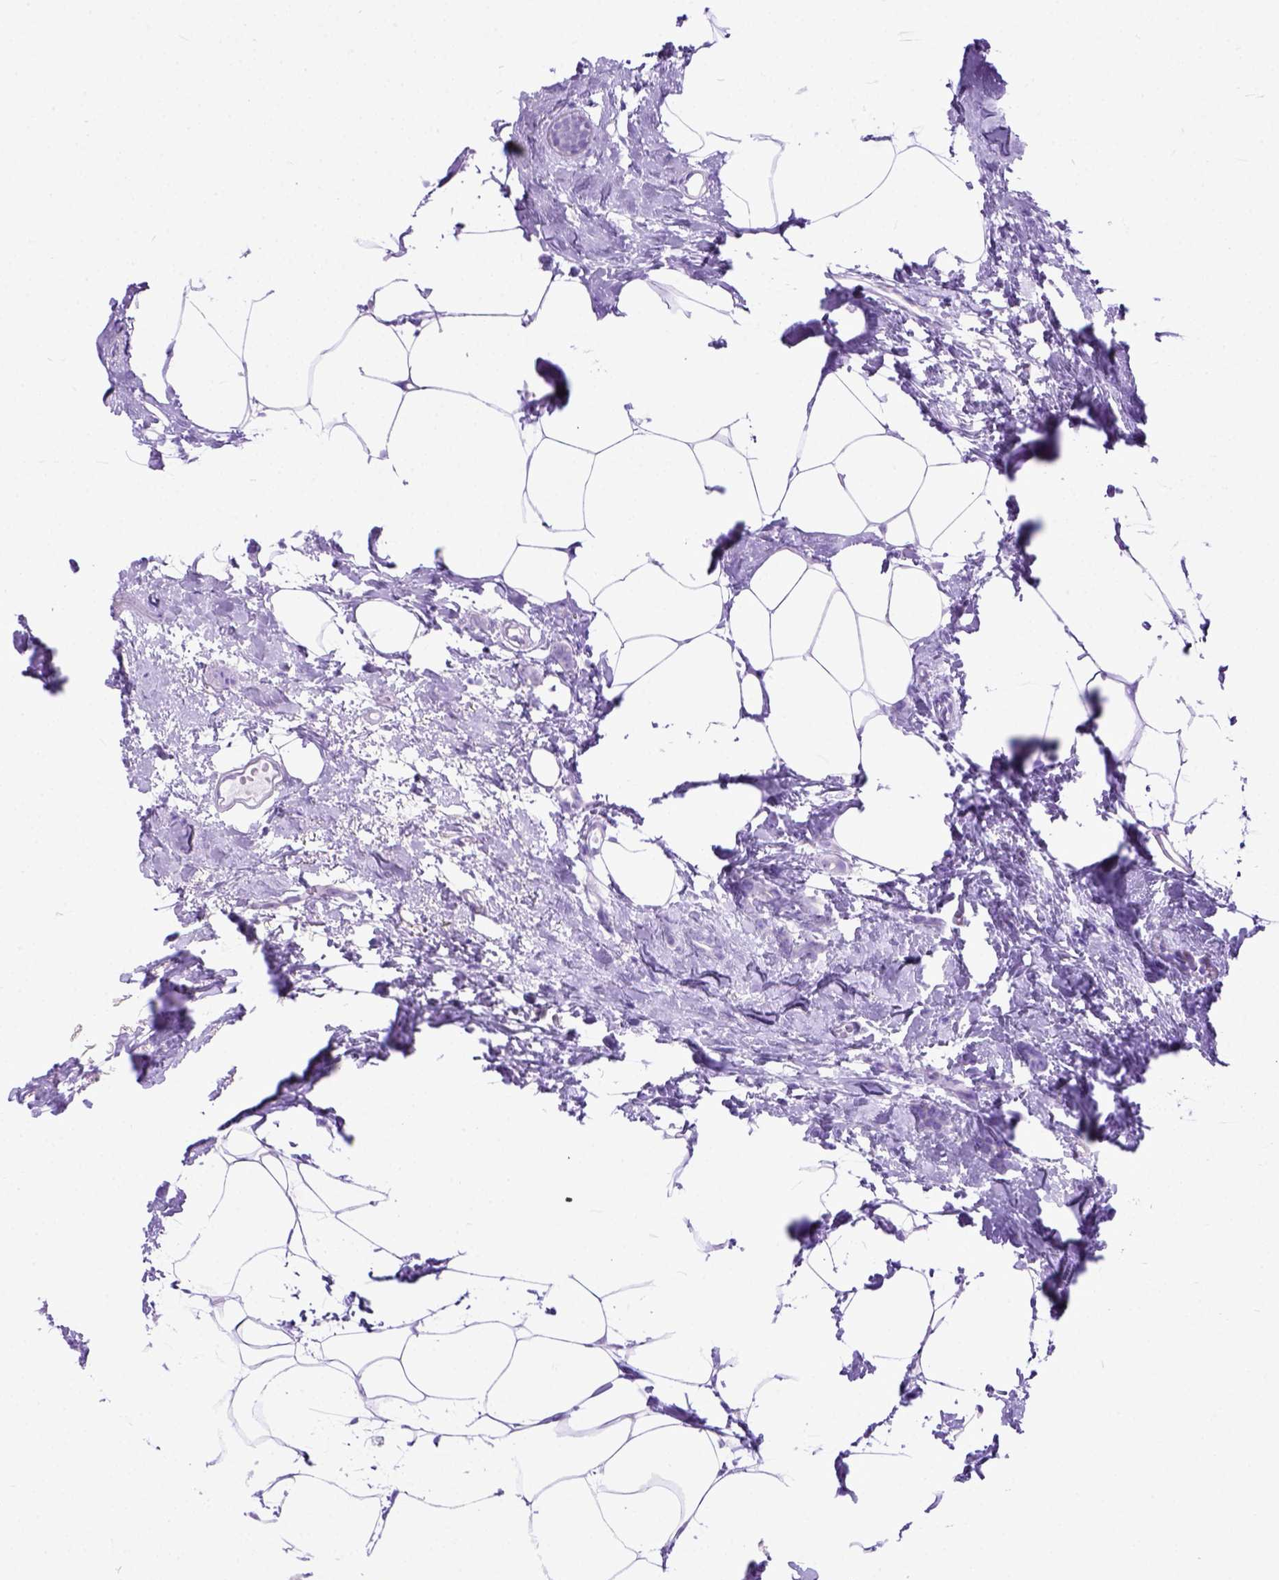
{"staining": {"intensity": "negative", "quantity": "none", "location": "none"}, "tissue": "breast cancer", "cell_type": "Tumor cells", "image_type": "cancer", "snomed": [{"axis": "morphology", "description": "Duct carcinoma"}, {"axis": "topography", "description": "Breast"}], "caption": "Immunohistochemistry (IHC) of human breast cancer (intraductal carcinoma) reveals no staining in tumor cells.", "gene": "ODAD3", "patient": {"sex": "female", "age": 40}}